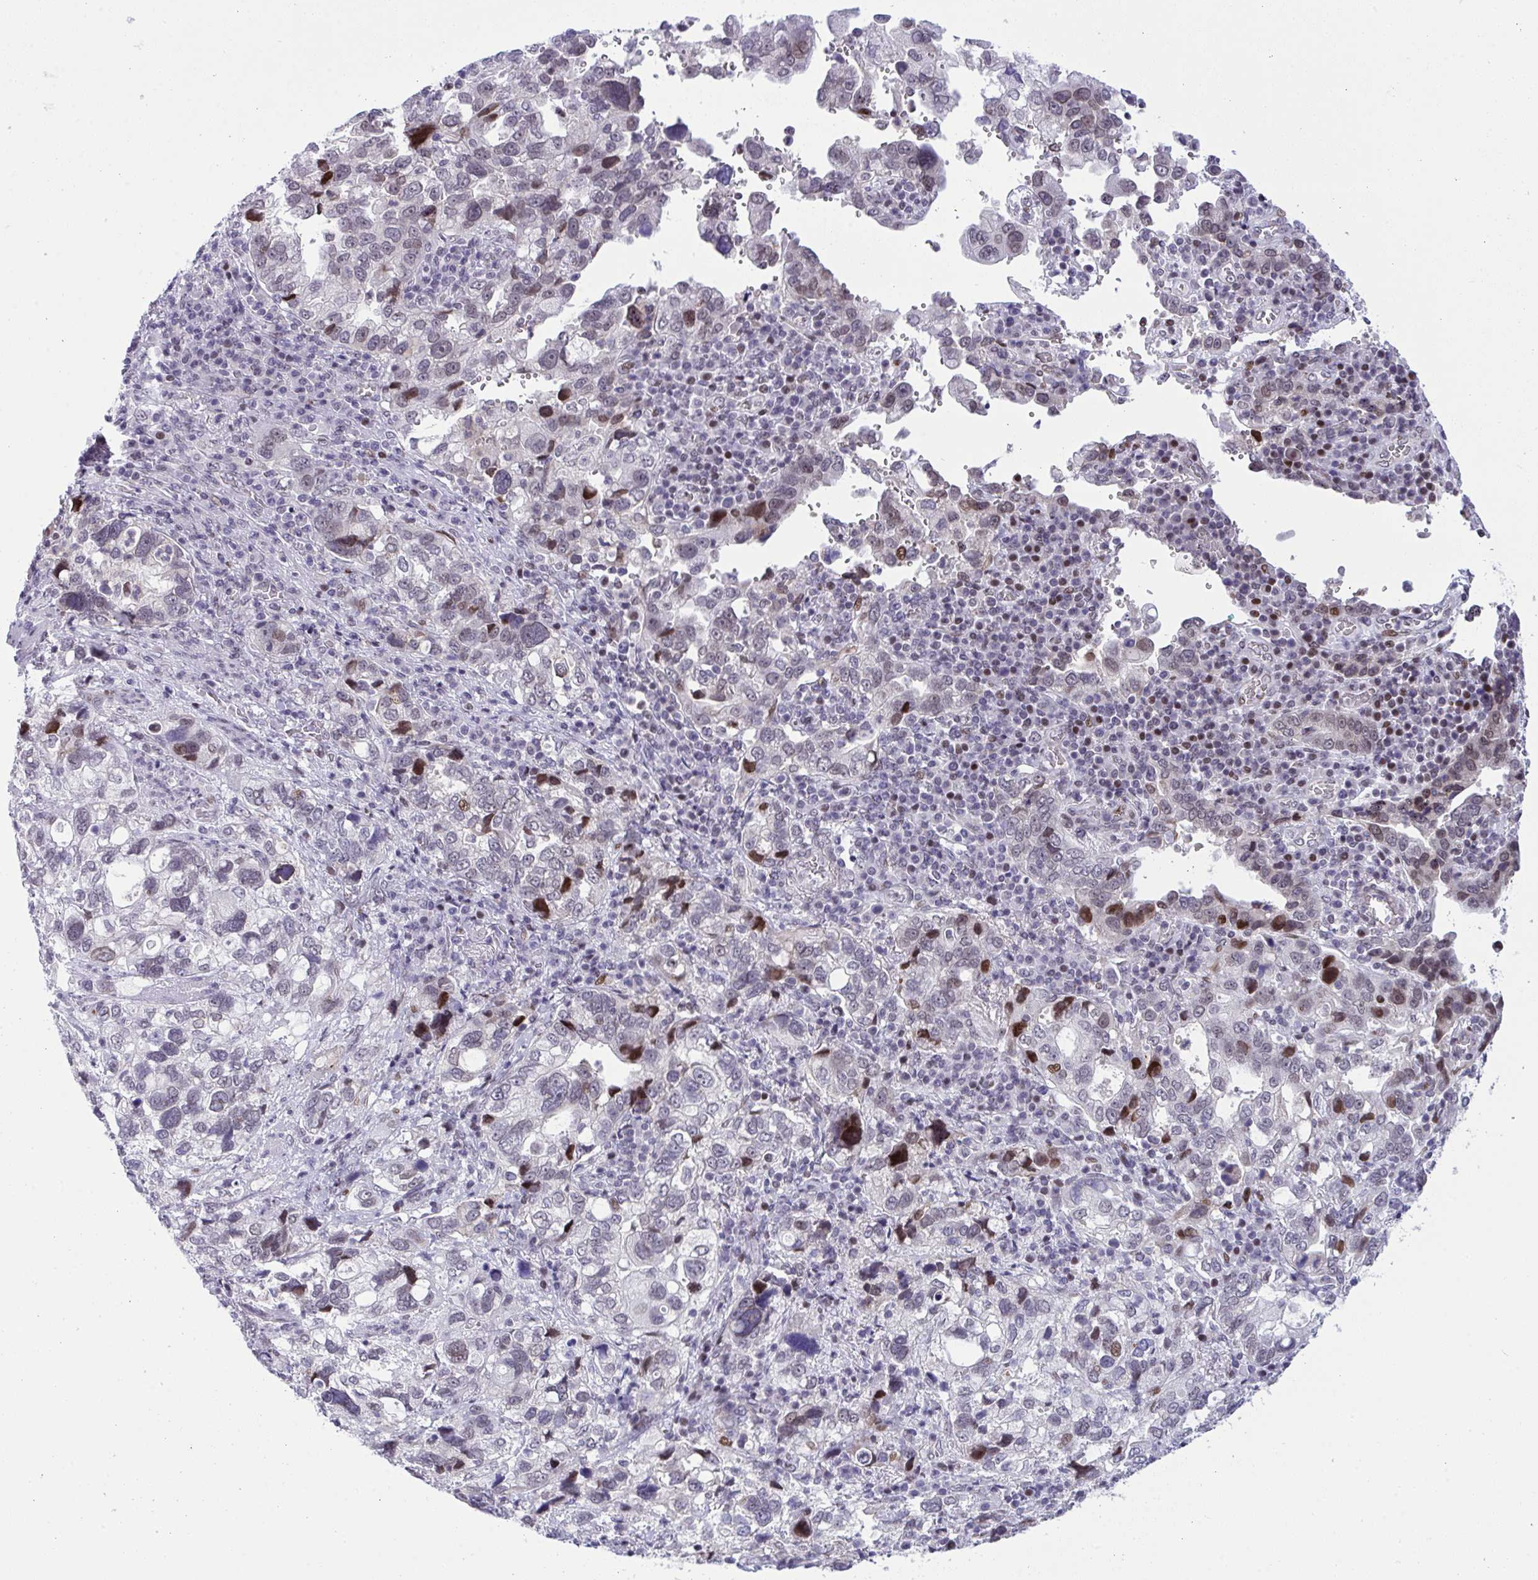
{"staining": {"intensity": "strong", "quantity": "<25%", "location": "nuclear"}, "tissue": "stomach cancer", "cell_type": "Tumor cells", "image_type": "cancer", "snomed": [{"axis": "morphology", "description": "Adenocarcinoma, NOS"}, {"axis": "topography", "description": "Stomach, upper"}], "caption": "A brown stain shows strong nuclear positivity of a protein in stomach adenocarcinoma tumor cells.", "gene": "ZFHX3", "patient": {"sex": "female", "age": 81}}